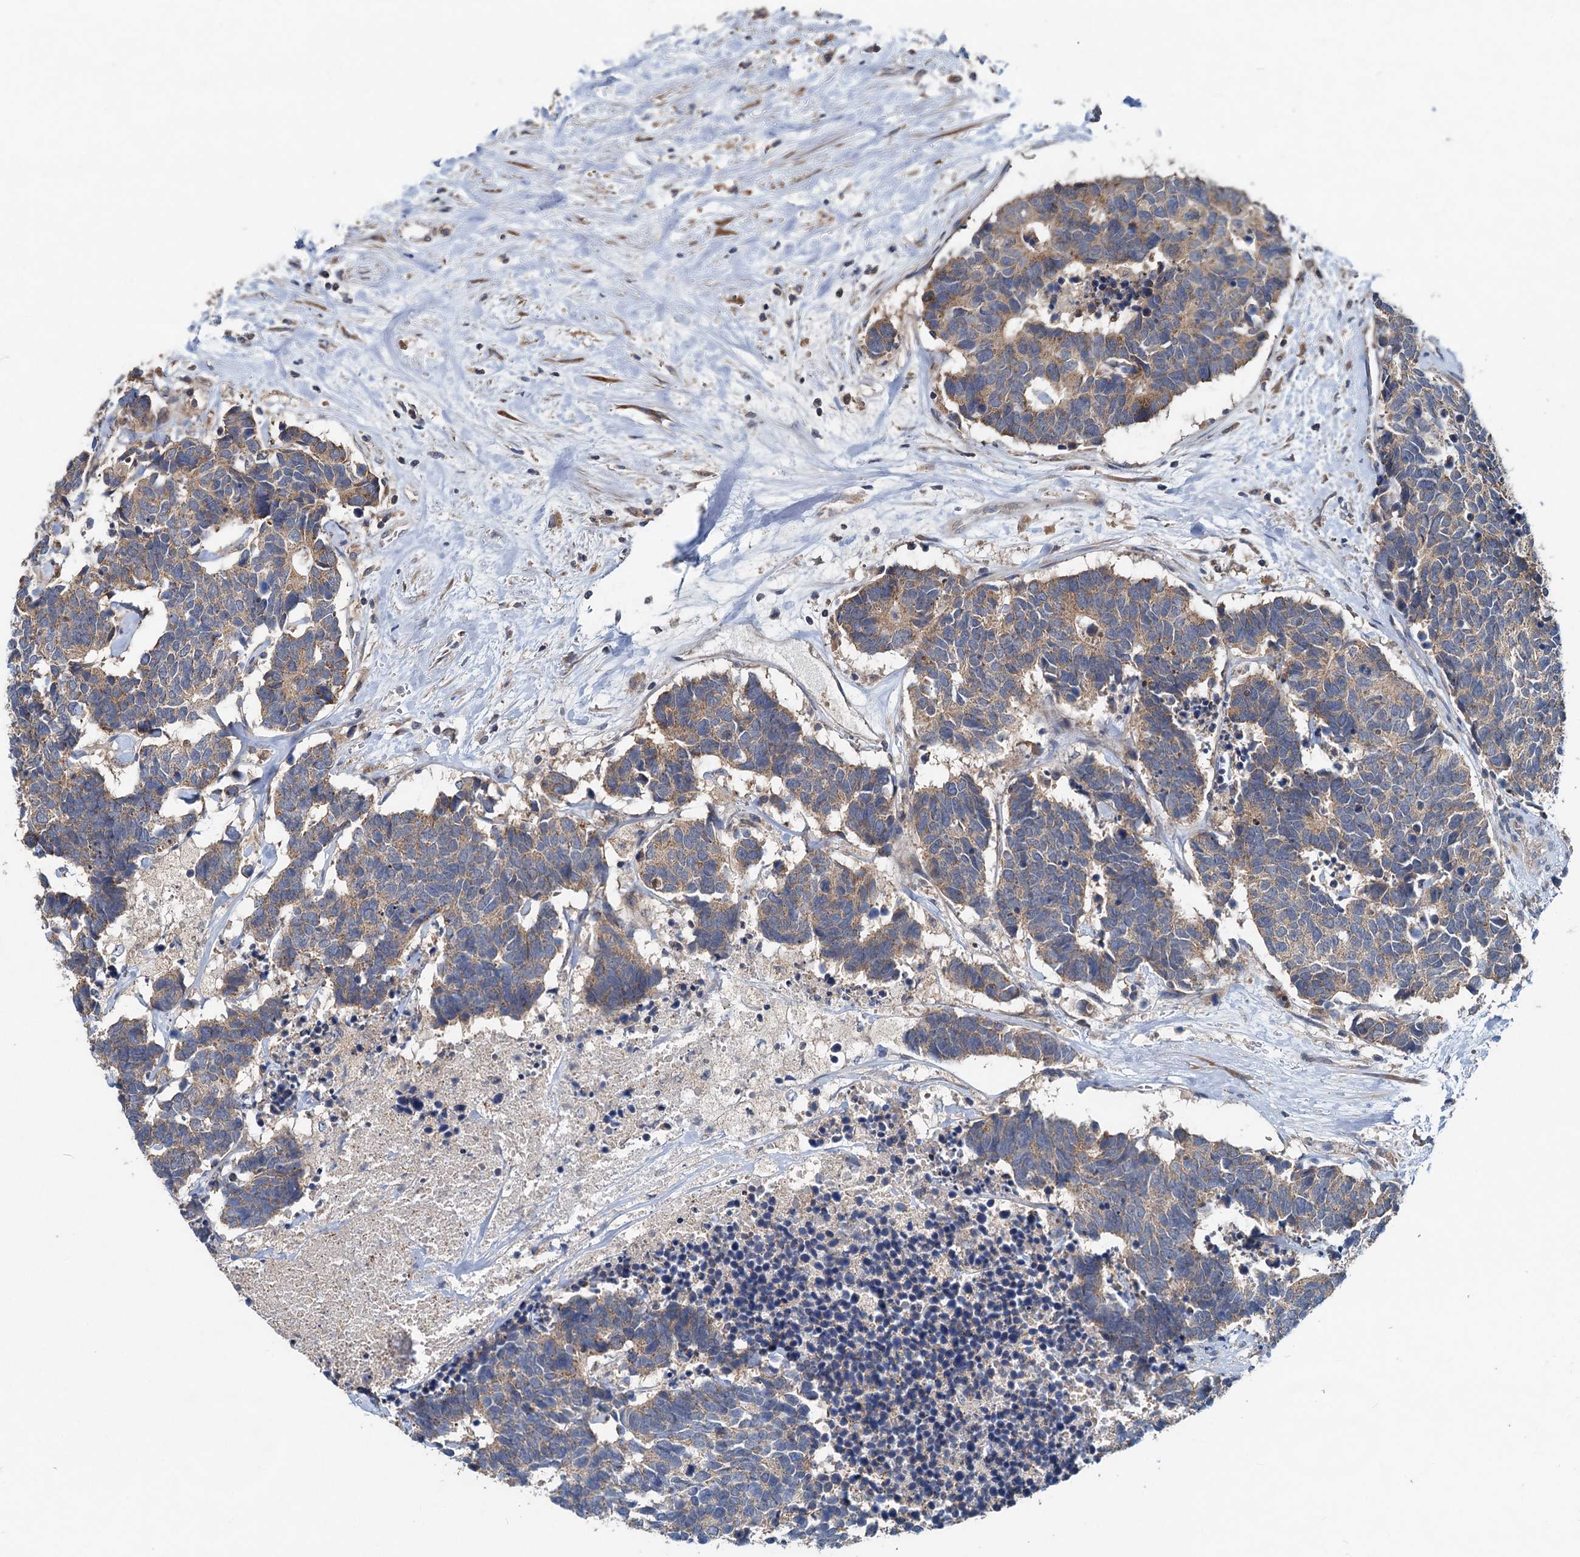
{"staining": {"intensity": "weak", "quantity": ">75%", "location": "cytoplasmic/membranous"}, "tissue": "carcinoid", "cell_type": "Tumor cells", "image_type": "cancer", "snomed": [{"axis": "morphology", "description": "Carcinoma, NOS"}, {"axis": "morphology", "description": "Carcinoid, malignant, NOS"}, {"axis": "topography", "description": "Urinary bladder"}], "caption": "The micrograph exhibits a brown stain indicating the presence of a protein in the cytoplasmic/membranous of tumor cells in carcinoid.", "gene": "OTUB1", "patient": {"sex": "male", "age": 57}}